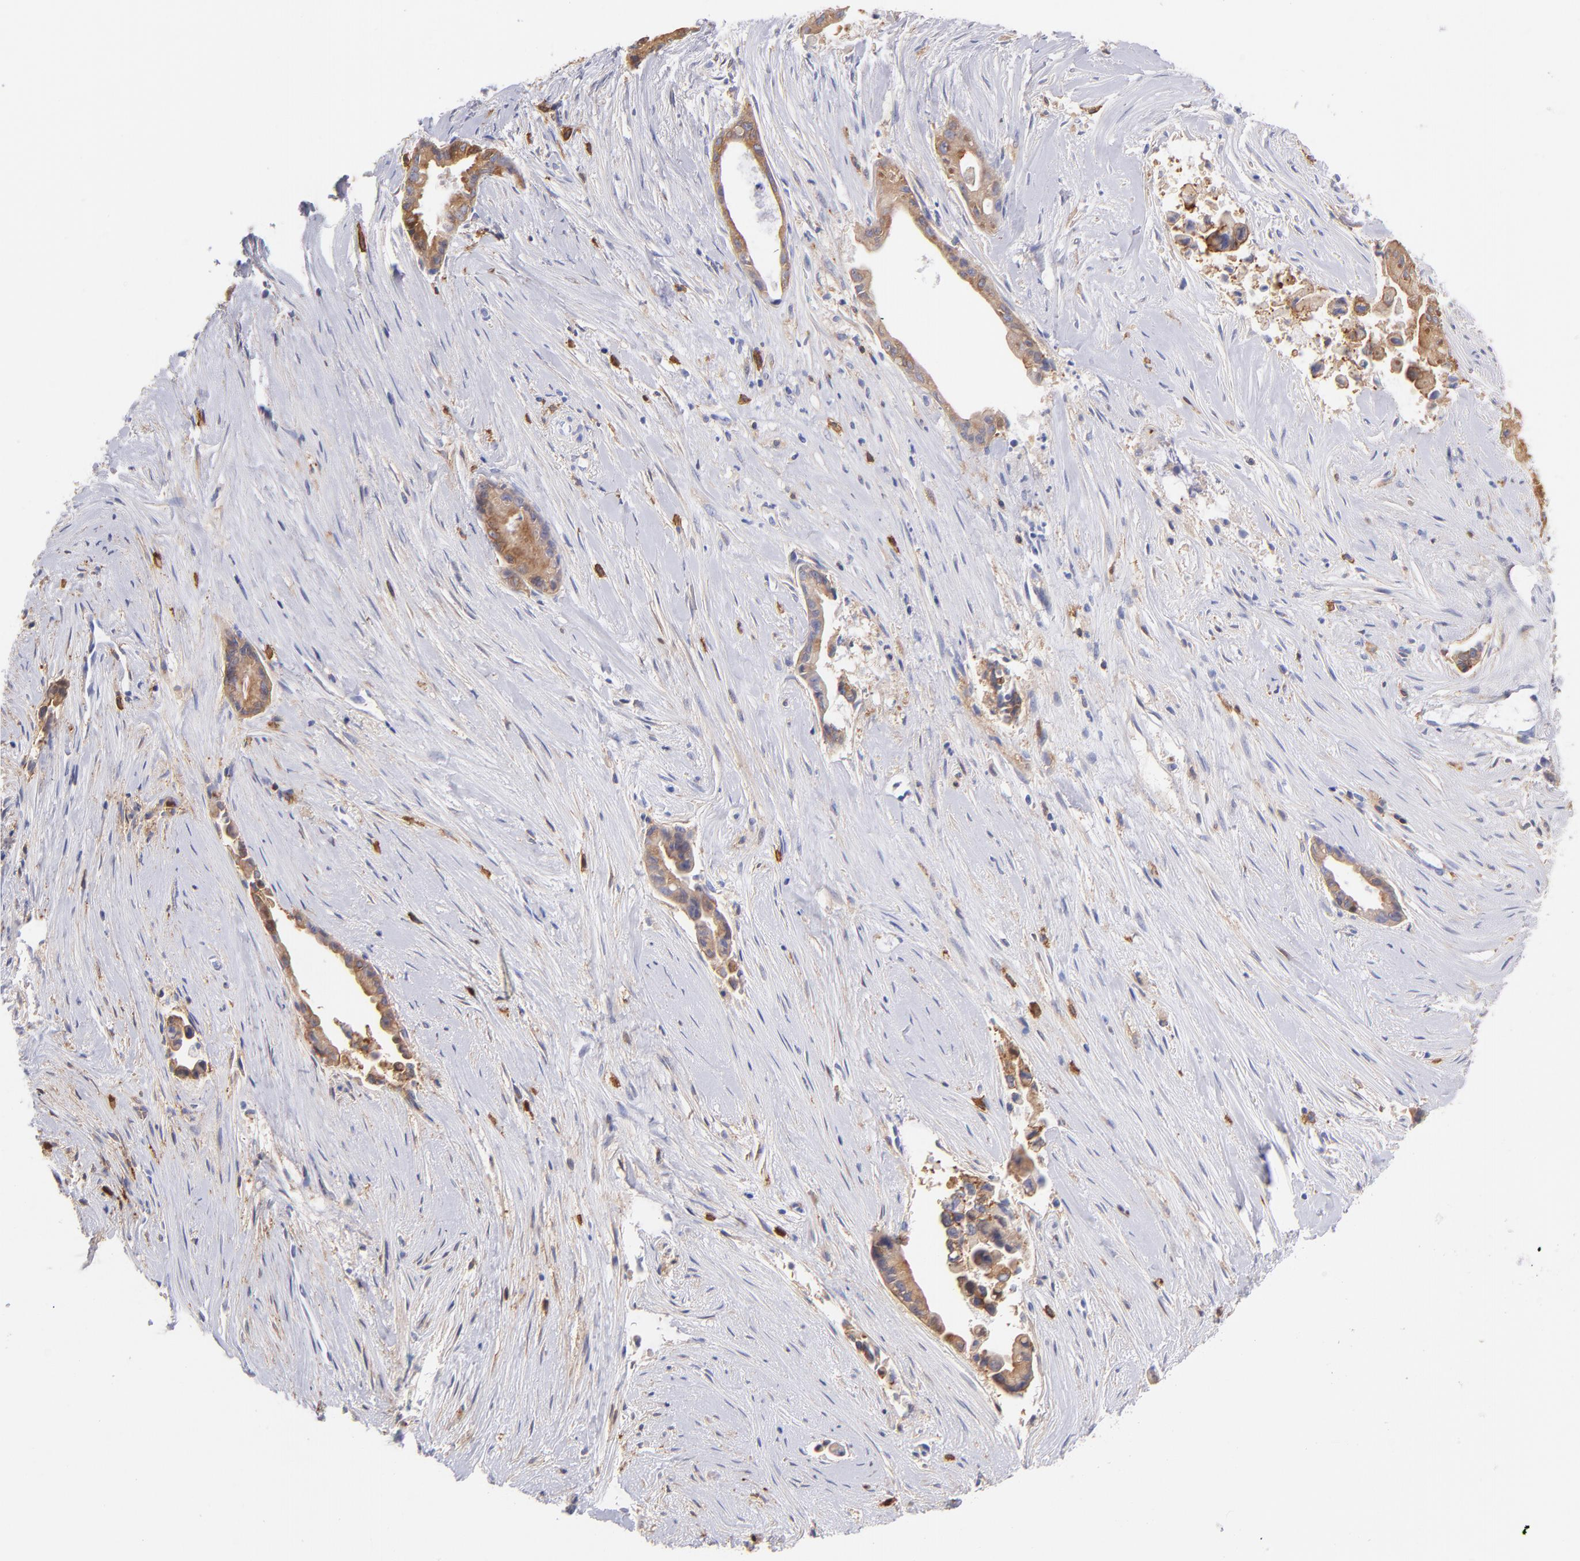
{"staining": {"intensity": "moderate", "quantity": ">75%", "location": "cytoplasmic/membranous"}, "tissue": "liver cancer", "cell_type": "Tumor cells", "image_type": "cancer", "snomed": [{"axis": "morphology", "description": "Cholangiocarcinoma"}, {"axis": "topography", "description": "Liver"}], "caption": "A brown stain highlights moderate cytoplasmic/membranous positivity of a protein in cholangiocarcinoma (liver) tumor cells. The staining was performed using DAB, with brown indicating positive protein expression. Nuclei are stained blue with hematoxylin.", "gene": "PRKCA", "patient": {"sex": "female", "age": 55}}